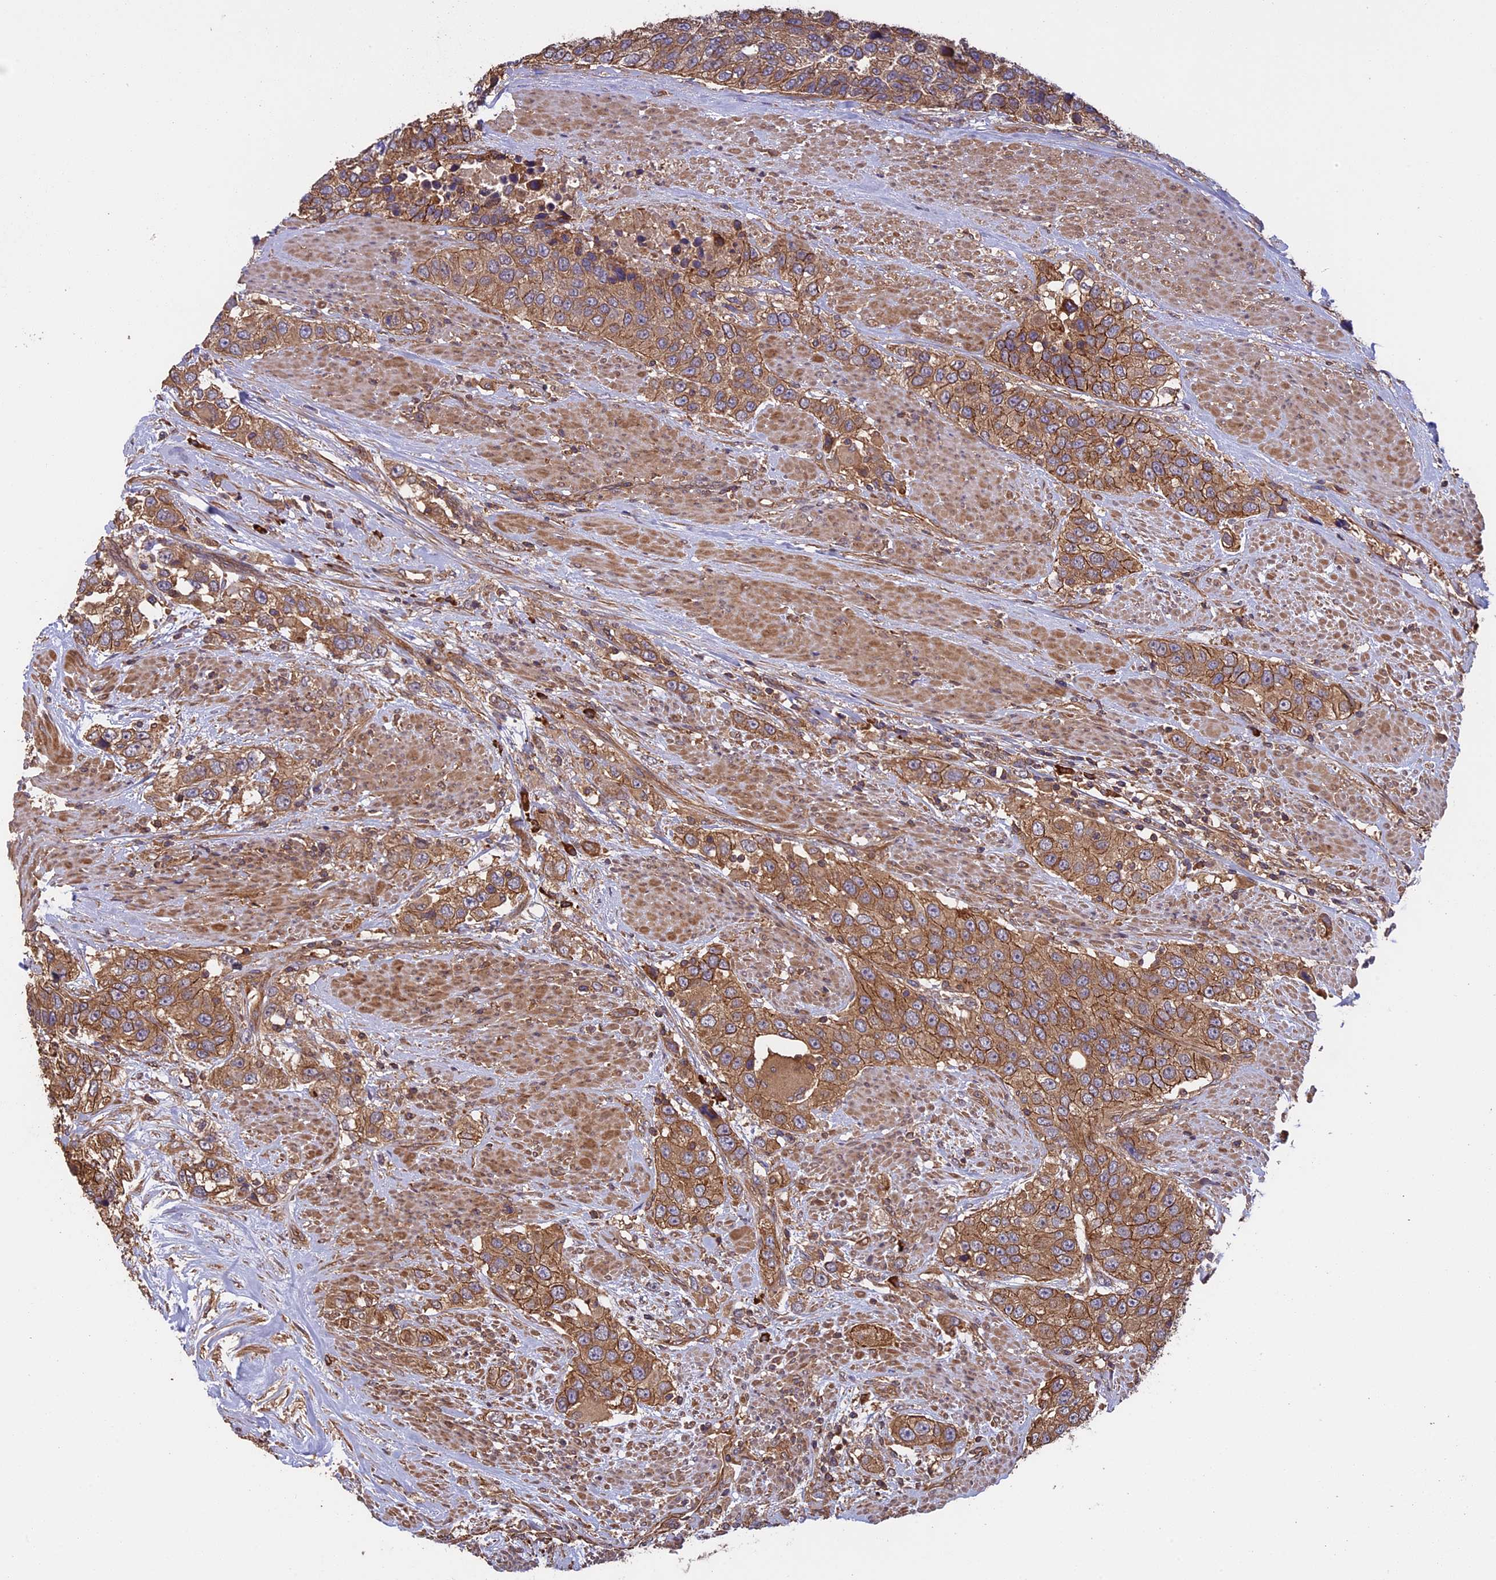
{"staining": {"intensity": "moderate", "quantity": ">75%", "location": "cytoplasmic/membranous"}, "tissue": "urothelial cancer", "cell_type": "Tumor cells", "image_type": "cancer", "snomed": [{"axis": "morphology", "description": "Urothelial carcinoma, High grade"}, {"axis": "topography", "description": "Urinary bladder"}], "caption": "There is medium levels of moderate cytoplasmic/membranous positivity in tumor cells of urothelial cancer, as demonstrated by immunohistochemical staining (brown color).", "gene": "GAS8", "patient": {"sex": "female", "age": 80}}